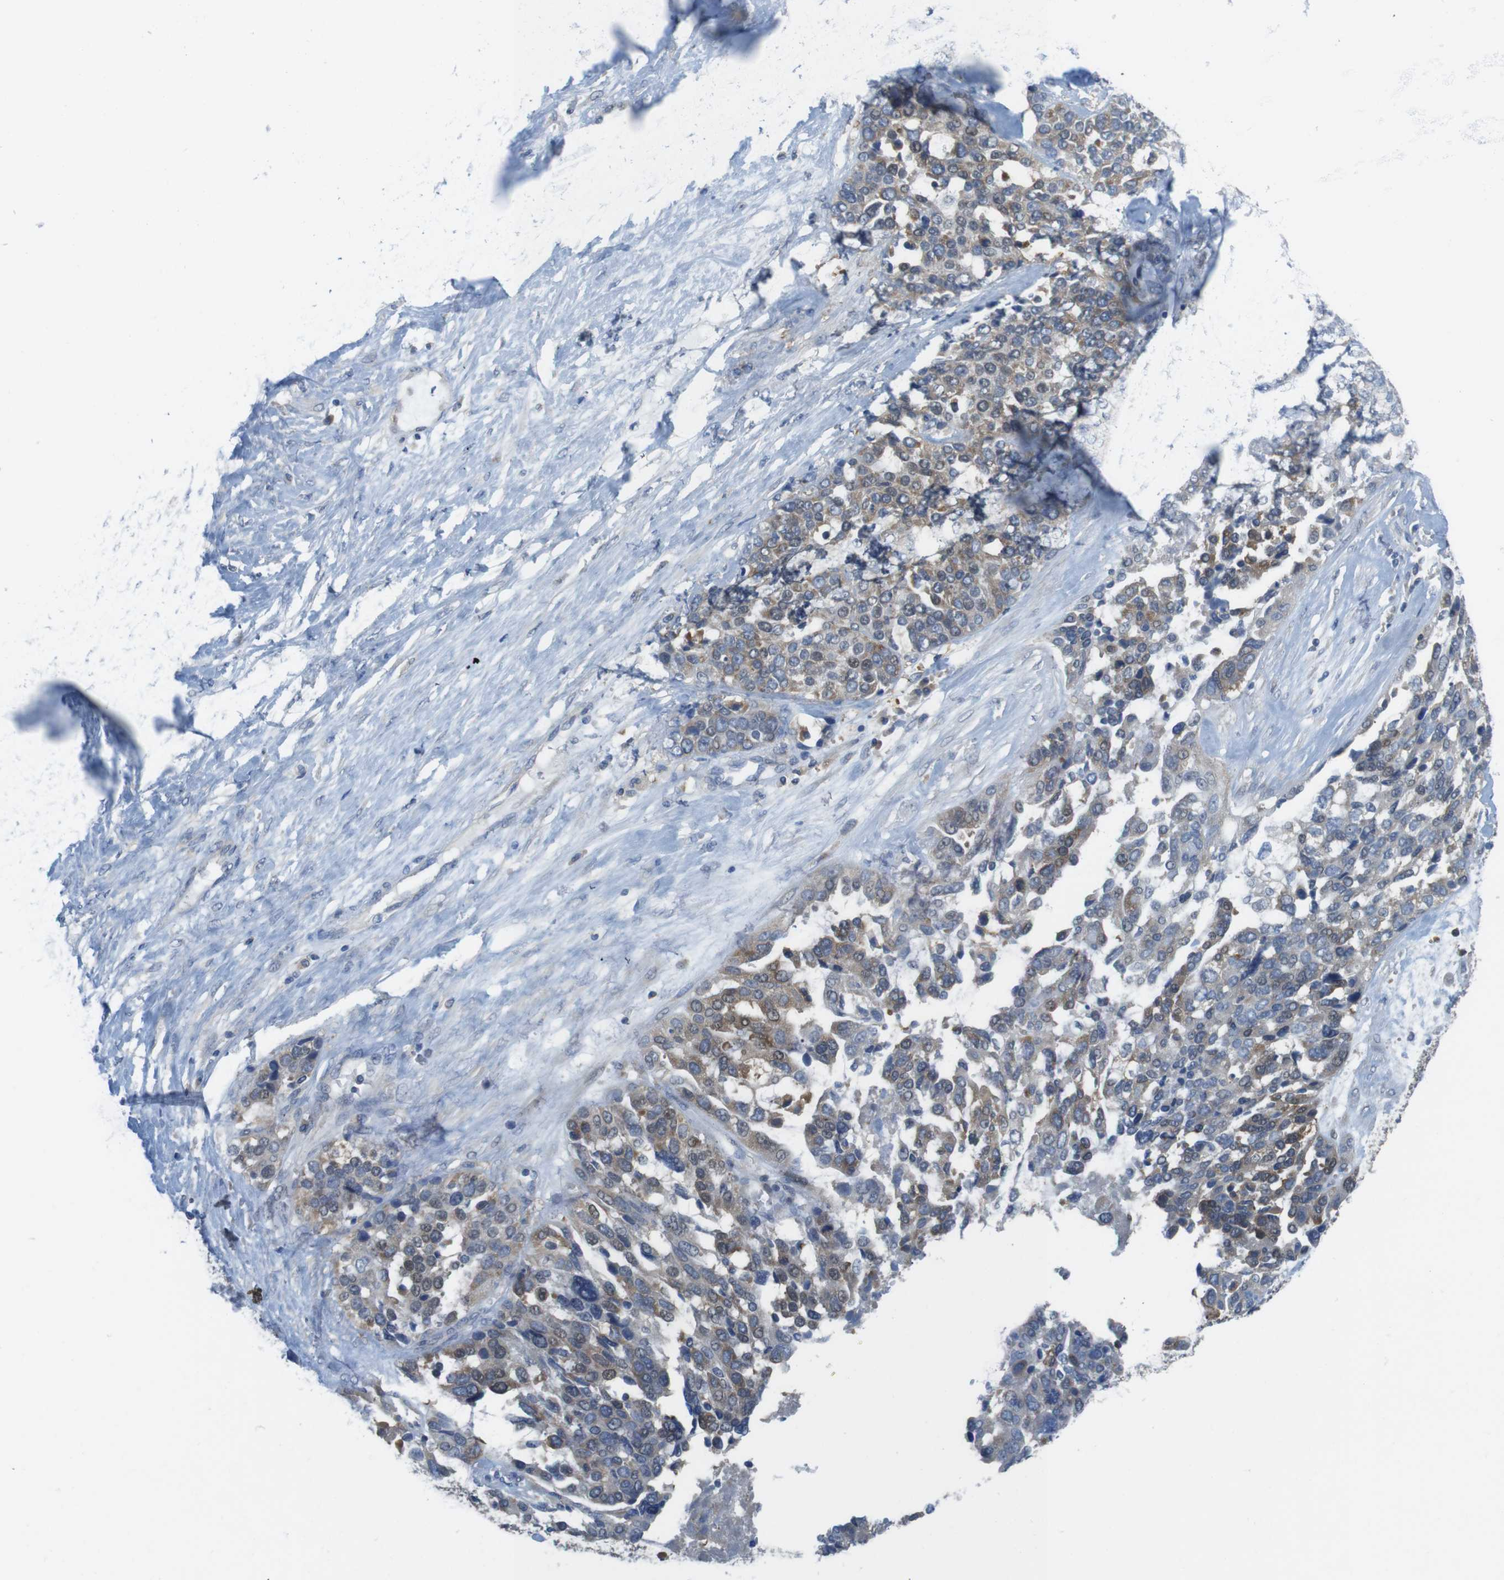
{"staining": {"intensity": "moderate", "quantity": ">75%", "location": "cytoplasmic/membranous"}, "tissue": "ovarian cancer", "cell_type": "Tumor cells", "image_type": "cancer", "snomed": [{"axis": "morphology", "description": "Cystadenocarcinoma, serous, NOS"}, {"axis": "topography", "description": "Ovary"}], "caption": "This is a micrograph of immunohistochemistry staining of ovarian cancer, which shows moderate positivity in the cytoplasmic/membranous of tumor cells.", "gene": "MTHFD1", "patient": {"sex": "female", "age": 44}}